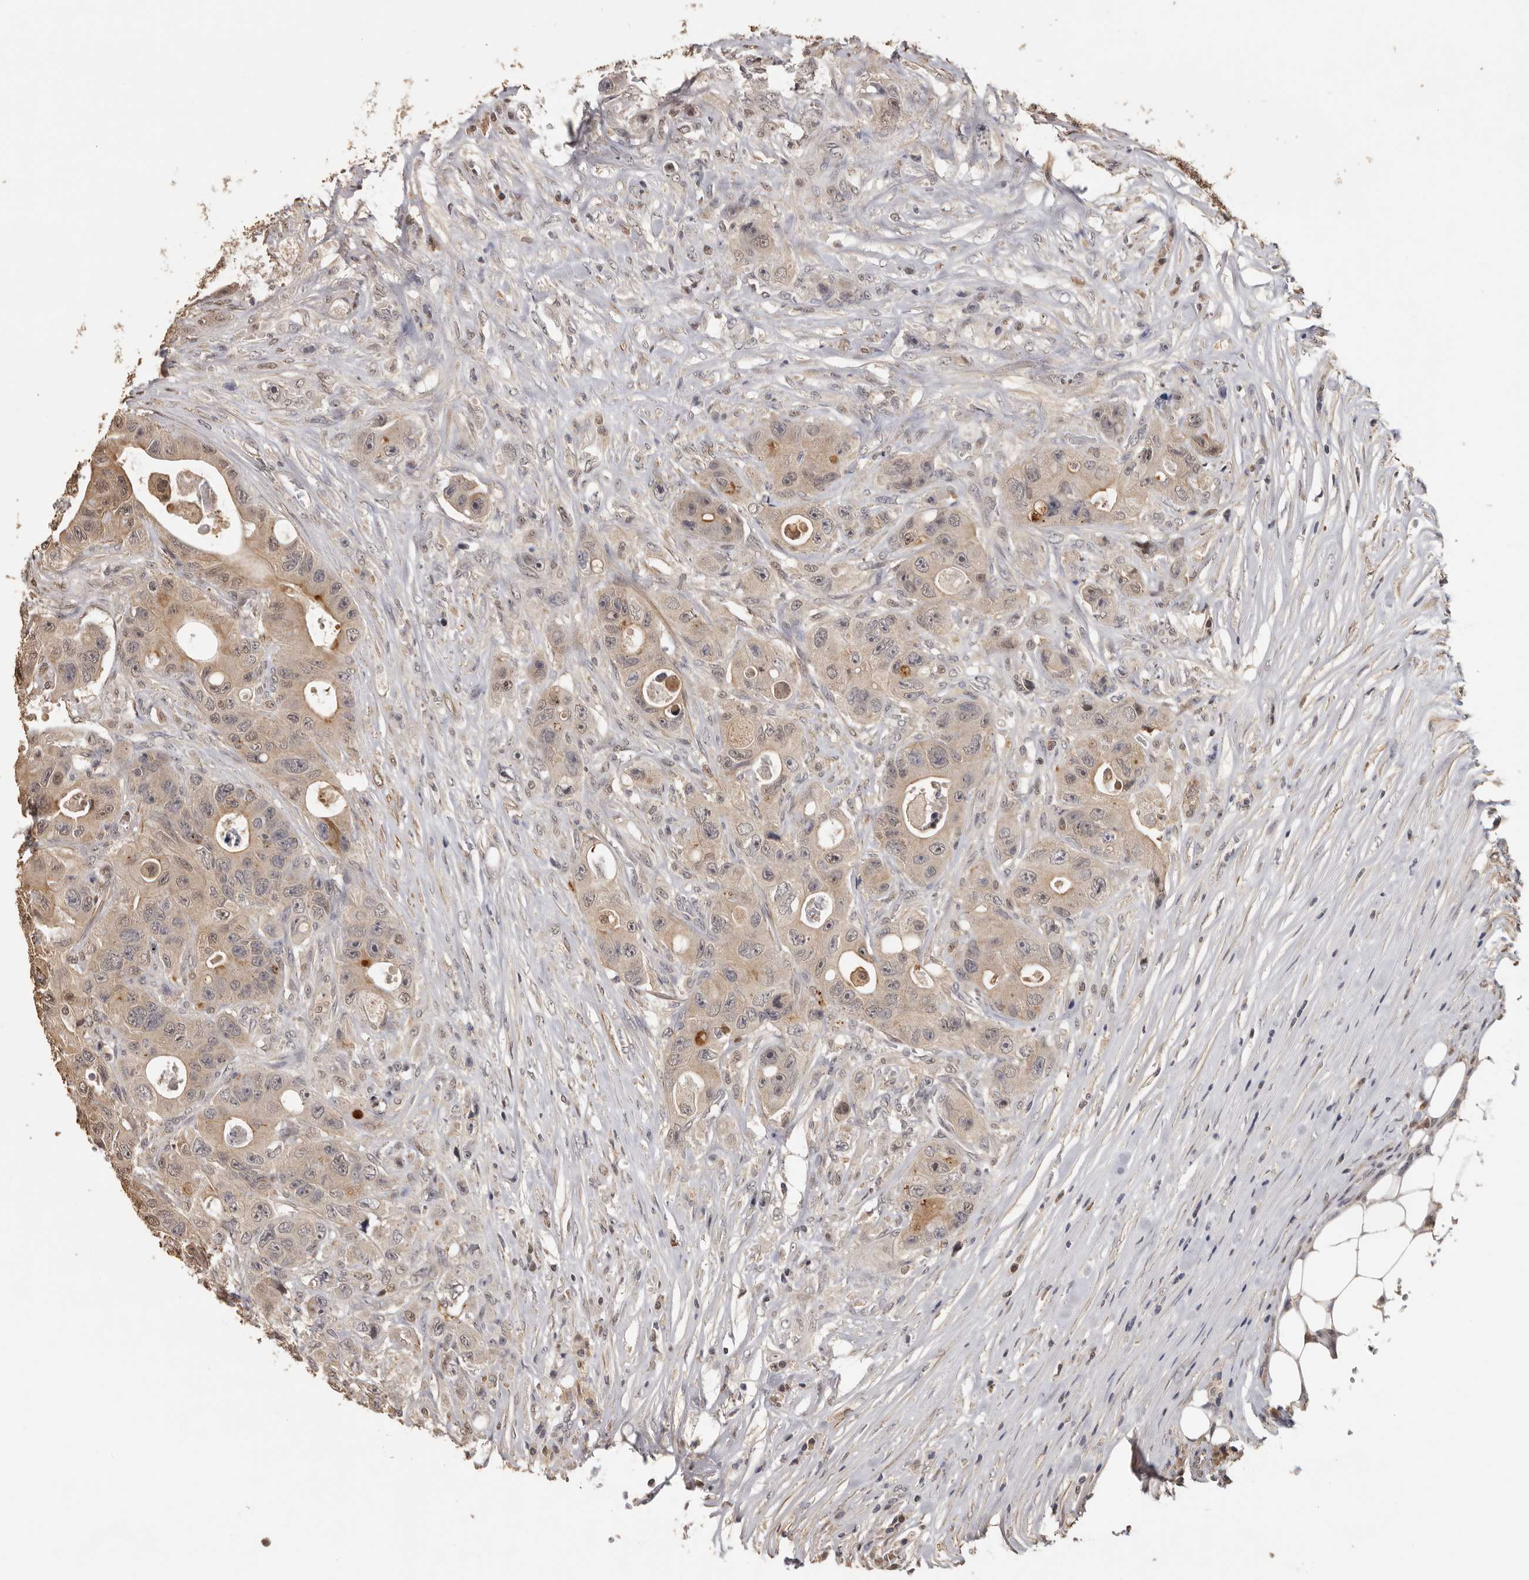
{"staining": {"intensity": "weak", "quantity": ">75%", "location": "cytoplasmic/membranous,nuclear"}, "tissue": "colorectal cancer", "cell_type": "Tumor cells", "image_type": "cancer", "snomed": [{"axis": "morphology", "description": "Adenocarcinoma, NOS"}, {"axis": "topography", "description": "Colon"}], "caption": "Immunohistochemistry (IHC) staining of colorectal cancer, which displays low levels of weak cytoplasmic/membranous and nuclear positivity in about >75% of tumor cells indicating weak cytoplasmic/membranous and nuclear protein expression. The staining was performed using DAB (brown) for protein detection and nuclei were counterstained in hematoxylin (blue).", "gene": "KIF2B", "patient": {"sex": "female", "age": 46}}